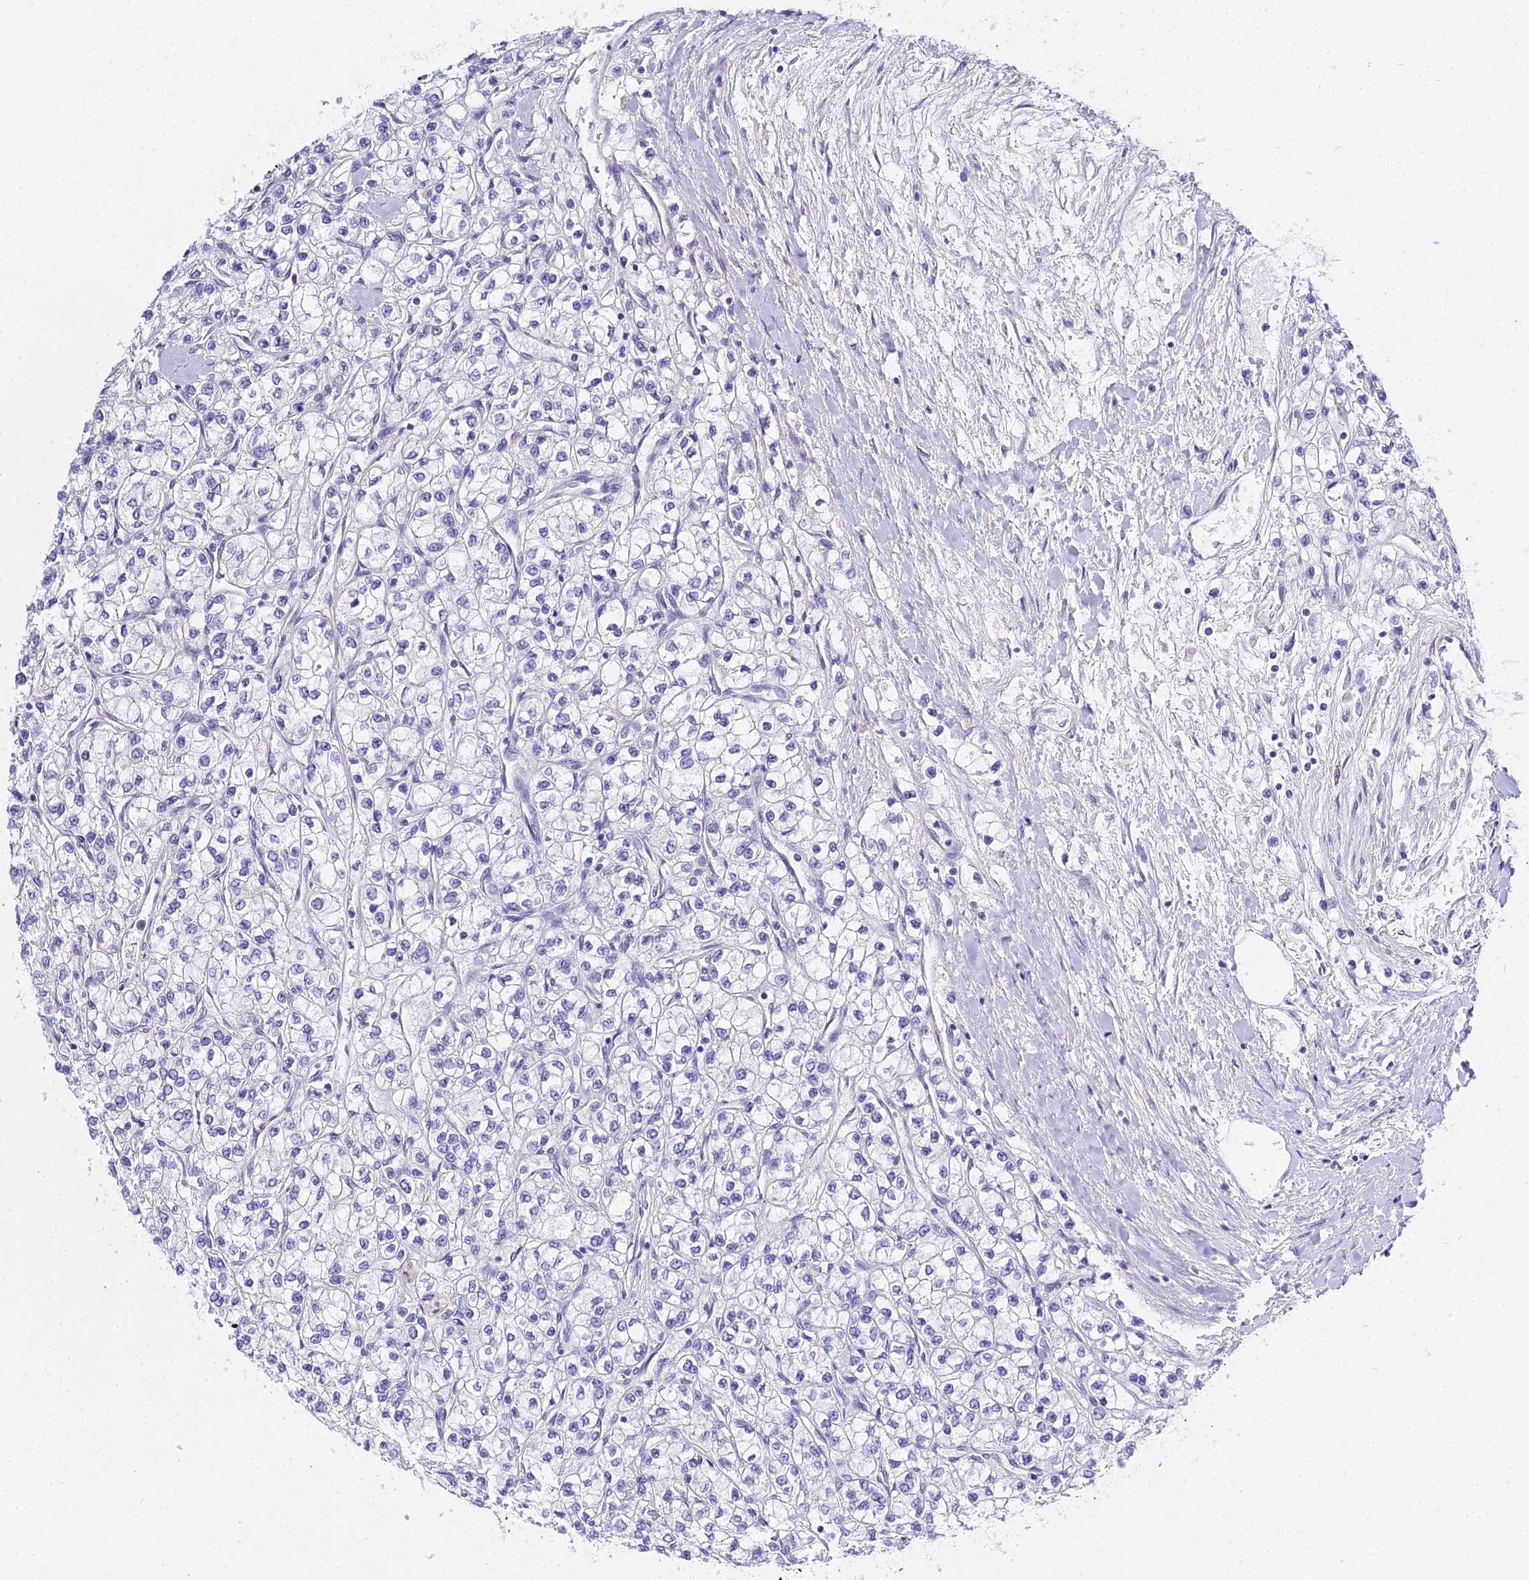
{"staining": {"intensity": "negative", "quantity": "none", "location": "none"}, "tissue": "renal cancer", "cell_type": "Tumor cells", "image_type": "cancer", "snomed": [{"axis": "morphology", "description": "Adenocarcinoma, NOS"}, {"axis": "topography", "description": "Kidney"}], "caption": "Immunohistochemical staining of human renal adenocarcinoma reveals no significant expression in tumor cells.", "gene": "ZNF628", "patient": {"sex": "male", "age": 80}}